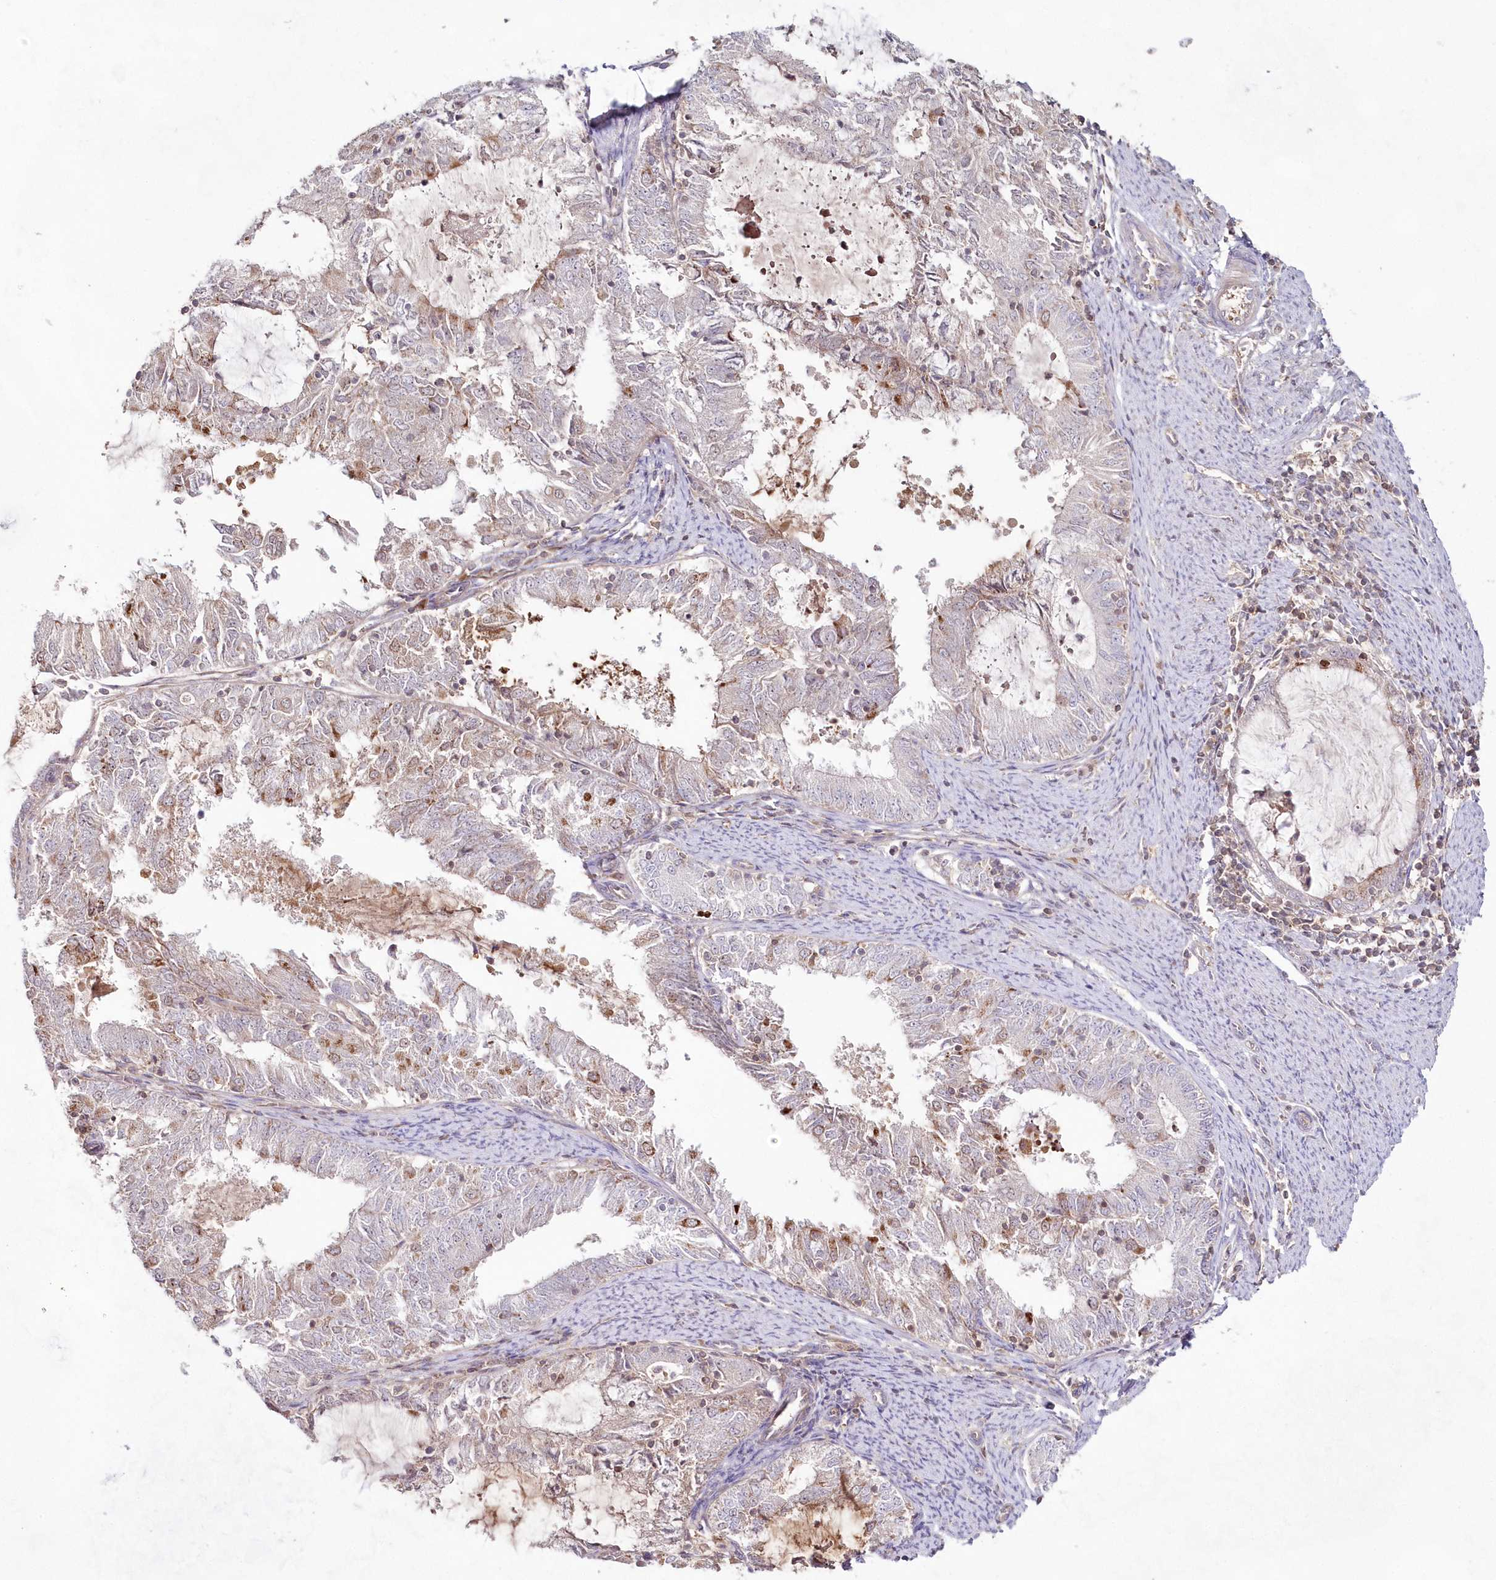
{"staining": {"intensity": "moderate", "quantity": "<25%", "location": "cytoplasmic/membranous"}, "tissue": "endometrial cancer", "cell_type": "Tumor cells", "image_type": "cancer", "snomed": [{"axis": "morphology", "description": "Adenocarcinoma, NOS"}, {"axis": "topography", "description": "Endometrium"}], "caption": "This image exhibits IHC staining of adenocarcinoma (endometrial), with low moderate cytoplasmic/membranous staining in approximately <25% of tumor cells.", "gene": "IMPA1", "patient": {"sex": "female", "age": 57}}